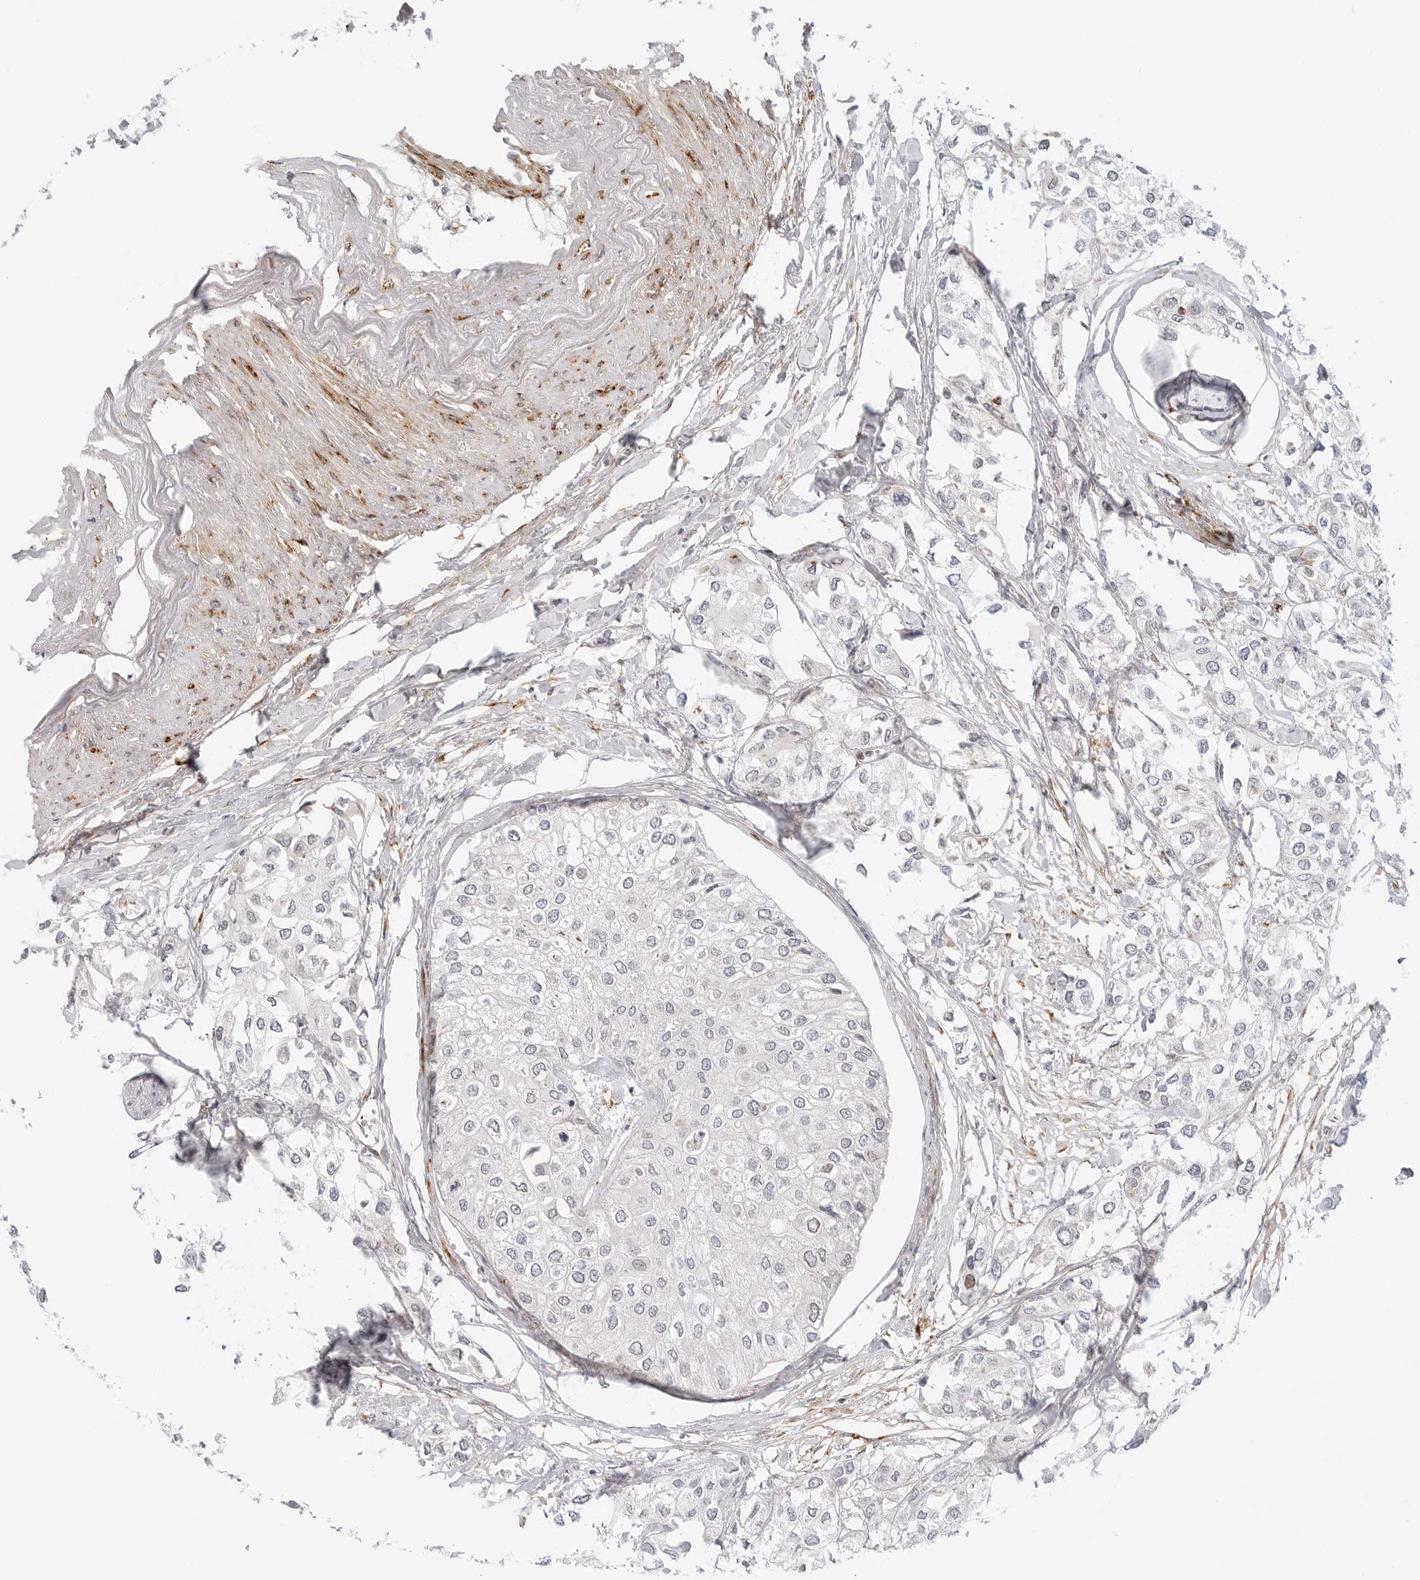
{"staining": {"intensity": "negative", "quantity": "none", "location": "none"}, "tissue": "urothelial cancer", "cell_type": "Tumor cells", "image_type": "cancer", "snomed": [{"axis": "morphology", "description": "Urothelial carcinoma, High grade"}, {"axis": "topography", "description": "Urinary bladder"}], "caption": "Tumor cells are negative for protein expression in human urothelial carcinoma (high-grade).", "gene": "C1QTNF1", "patient": {"sex": "male", "age": 64}}